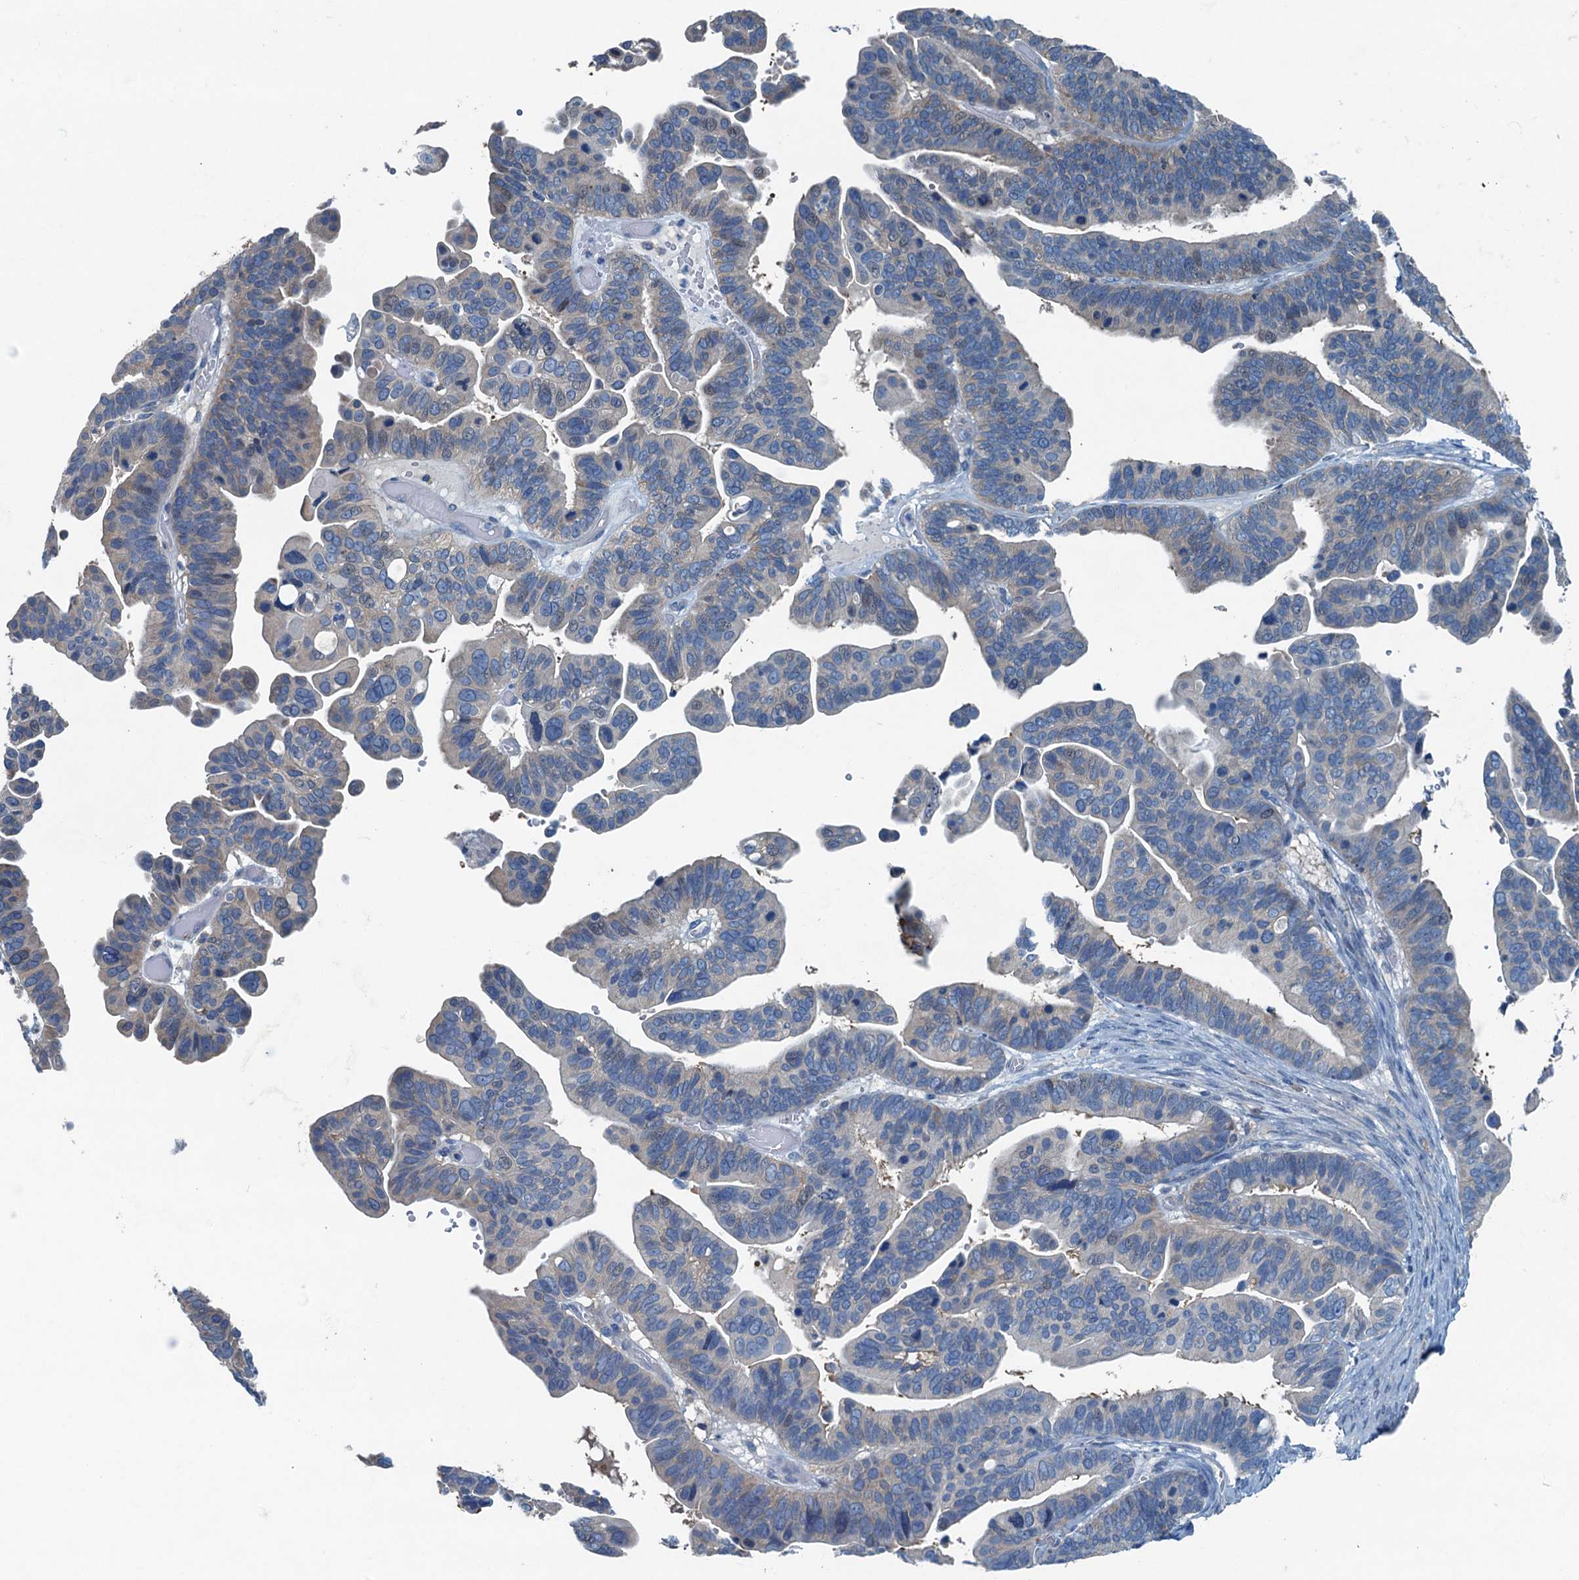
{"staining": {"intensity": "weak", "quantity": "<25%", "location": "cytoplasmic/membranous"}, "tissue": "ovarian cancer", "cell_type": "Tumor cells", "image_type": "cancer", "snomed": [{"axis": "morphology", "description": "Cystadenocarcinoma, serous, NOS"}, {"axis": "topography", "description": "Ovary"}], "caption": "This is an IHC photomicrograph of ovarian cancer. There is no staining in tumor cells.", "gene": "CBLIF", "patient": {"sex": "female", "age": 56}}